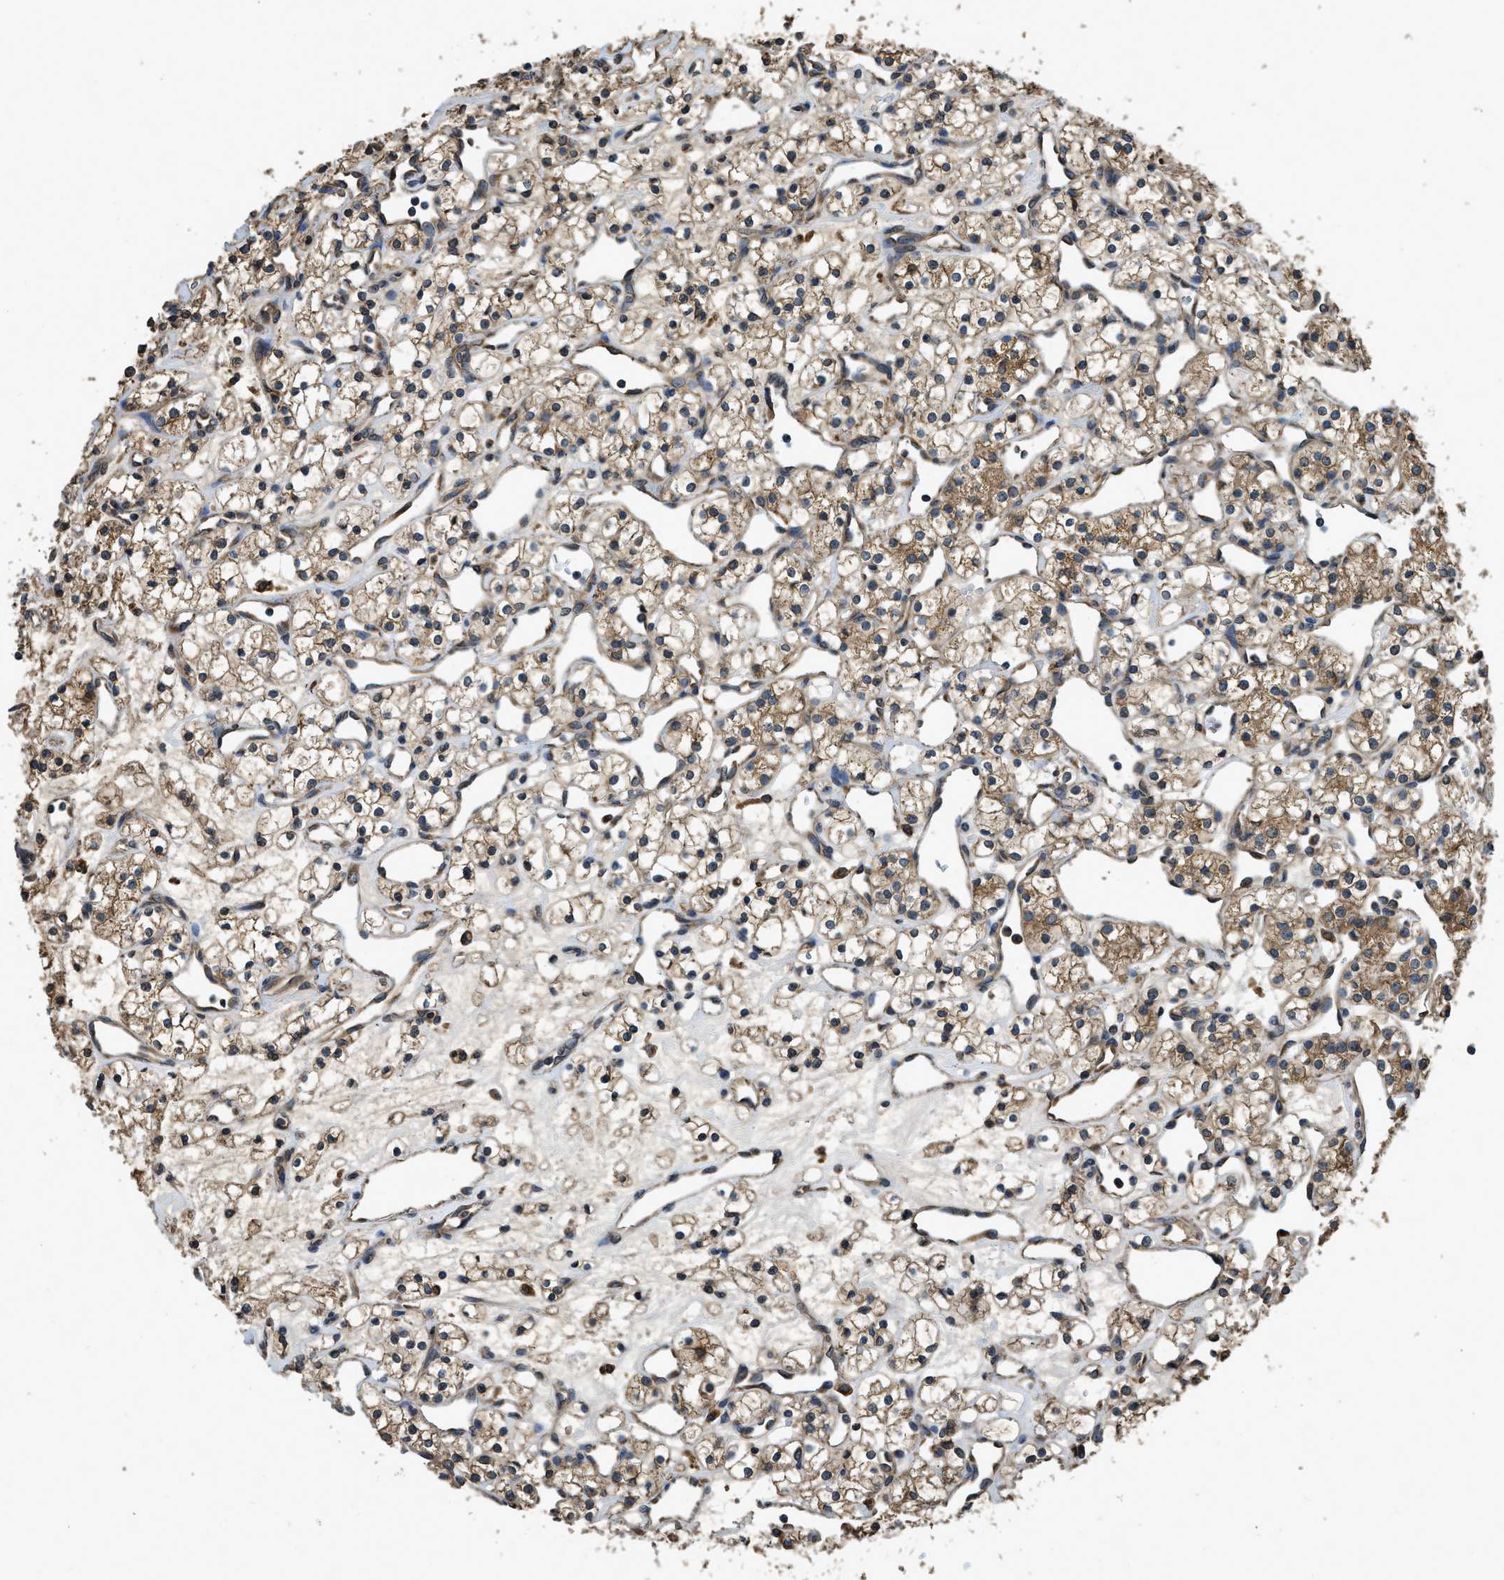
{"staining": {"intensity": "moderate", "quantity": ">75%", "location": "cytoplasmic/membranous"}, "tissue": "renal cancer", "cell_type": "Tumor cells", "image_type": "cancer", "snomed": [{"axis": "morphology", "description": "Adenocarcinoma, NOS"}, {"axis": "topography", "description": "Kidney"}], "caption": "There is medium levels of moderate cytoplasmic/membranous expression in tumor cells of adenocarcinoma (renal), as demonstrated by immunohistochemical staining (brown color).", "gene": "BCAP31", "patient": {"sex": "female", "age": 60}}